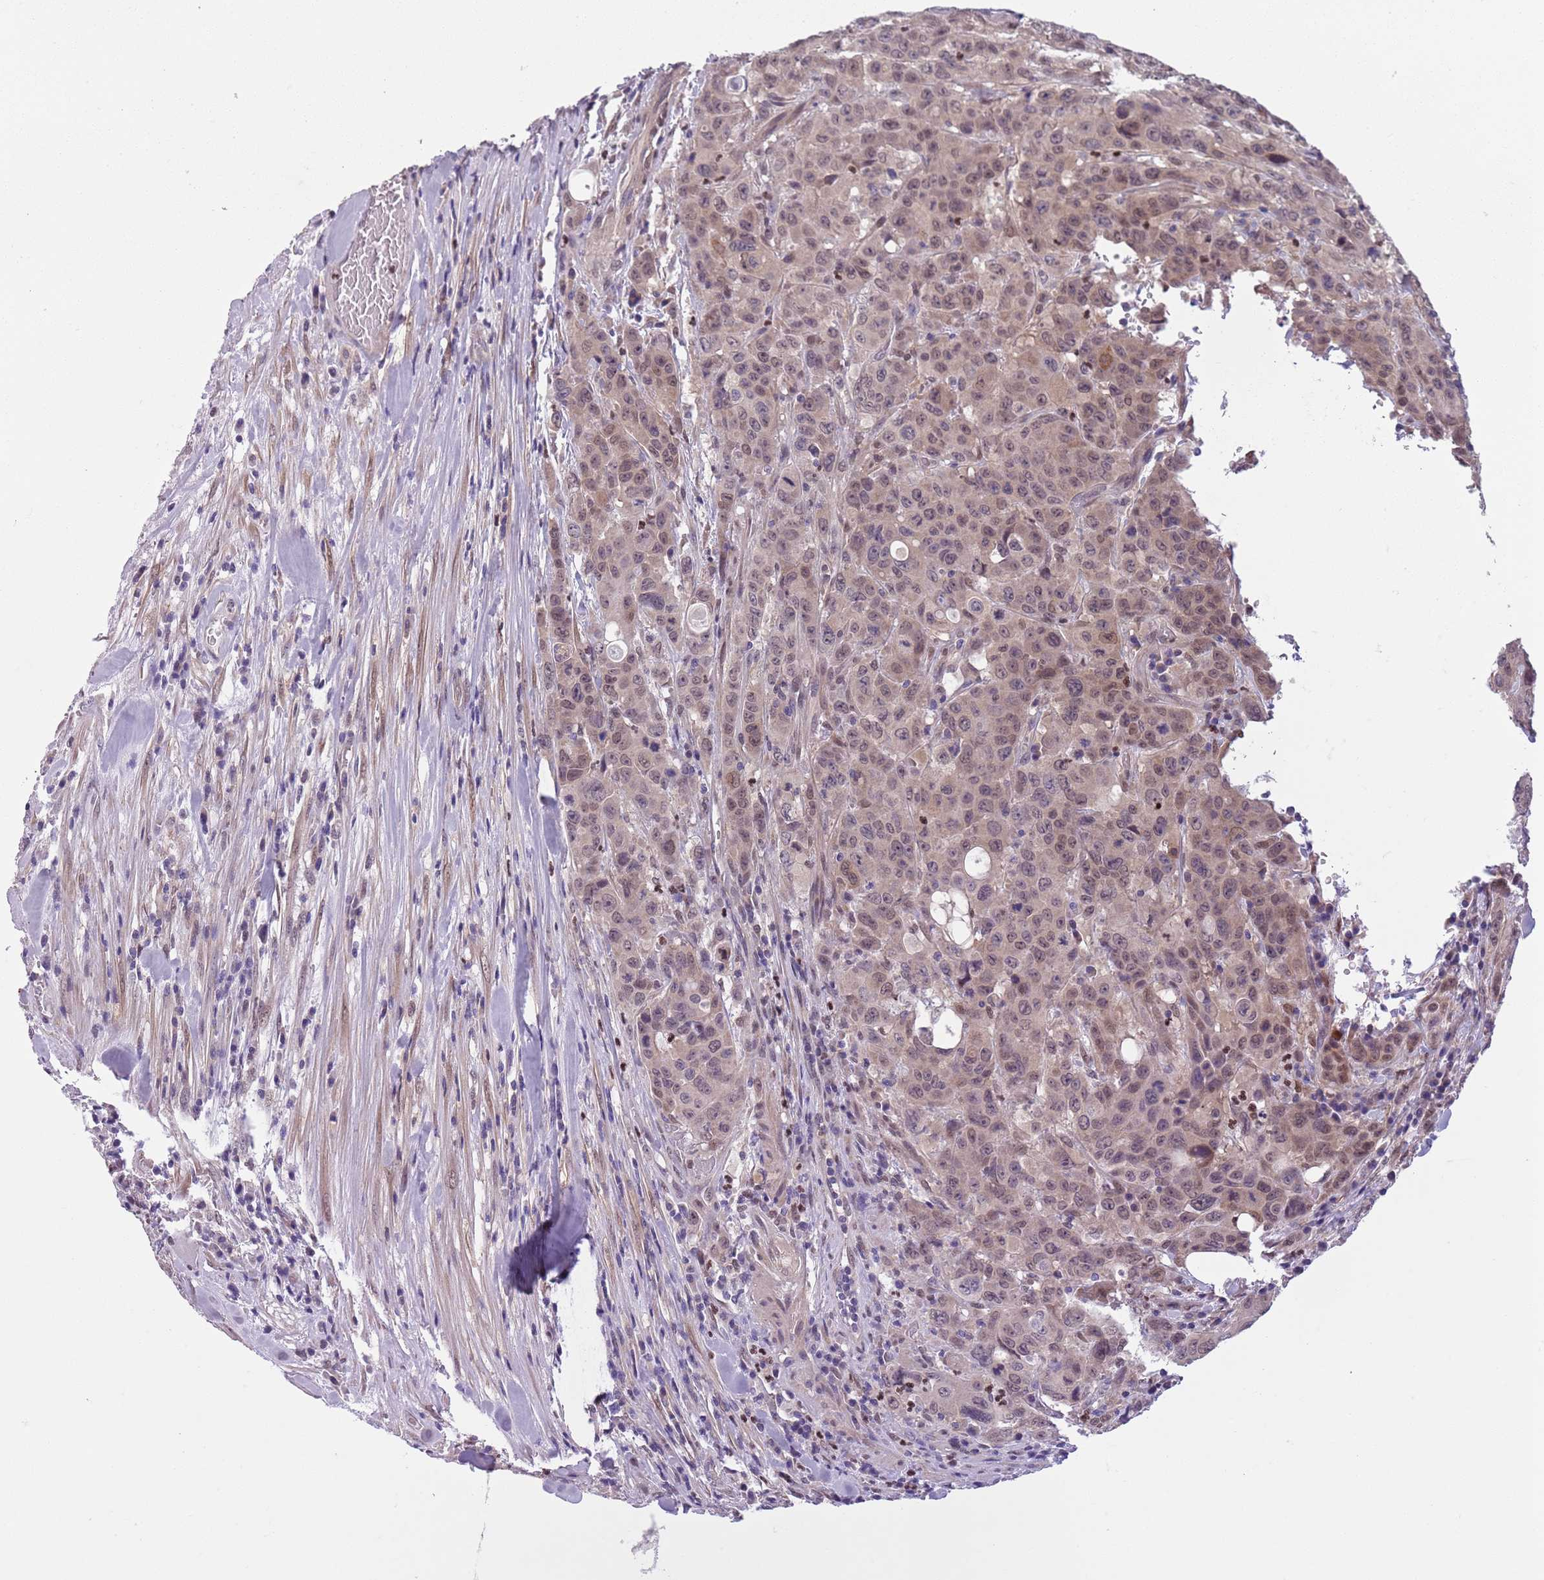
{"staining": {"intensity": "weak", "quantity": ">75%", "location": "nuclear"}, "tissue": "colorectal cancer", "cell_type": "Tumor cells", "image_type": "cancer", "snomed": [{"axis": "morphology", "description": "Adenocarcinoma, NOS"}, {"axis": "topography", "description": "Colon"}], "caption": "High-power microscopy captured an immunohistochemistry (IHC) histopathology image of colorectal cancer (adenocarcinoma), revealing weak nuclear positivity in approximately >75% of tumor cells.", "gene": "ADCY7", "patient": {"sex": "male", "age": 62}}